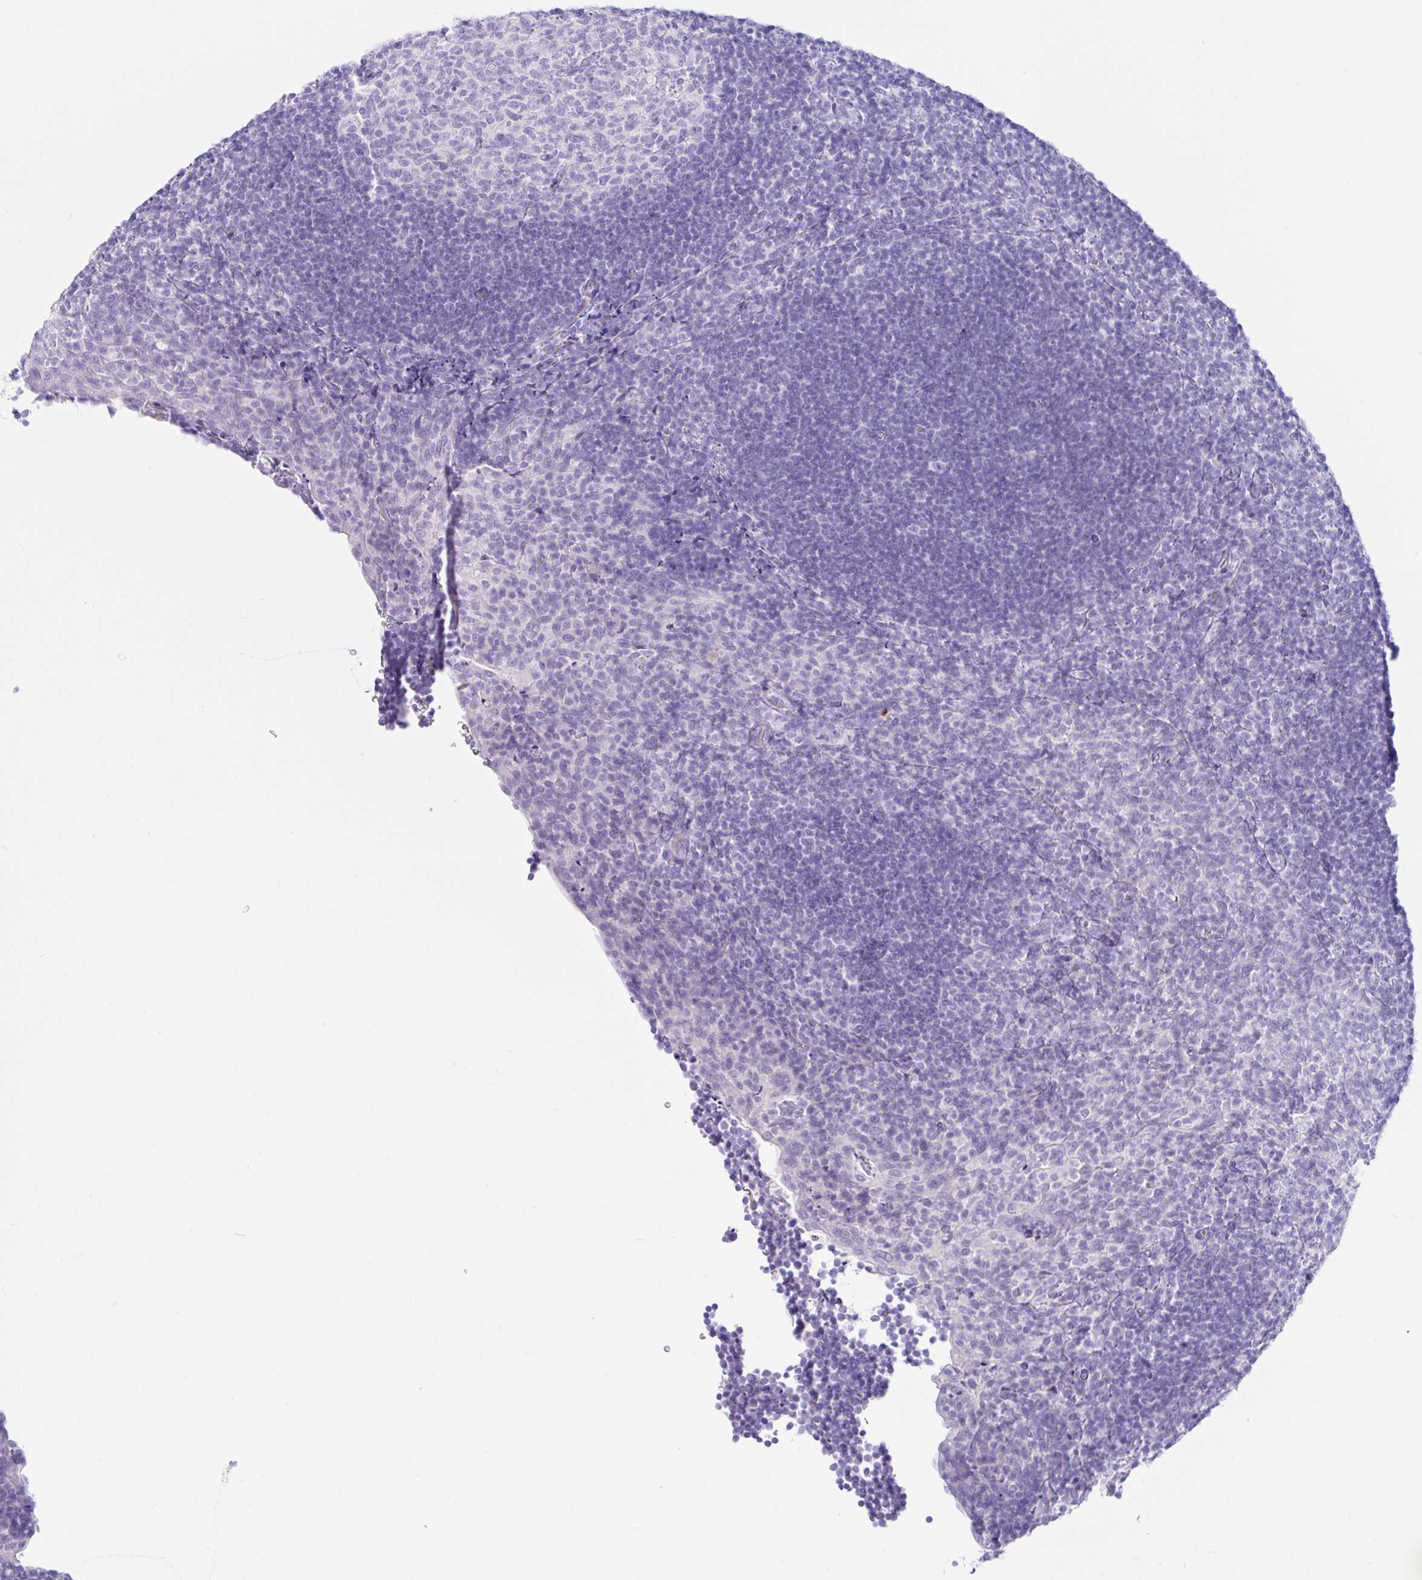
{"staining": {"intensity": "negative", "quantity": "none", "location": "none"}, "tissue": "tonsil", "cell_type": "Germinal center cells", "image_type": "normal", "snomed": [{"axis": "morphology", "description": "Normal tissue, NOS"}, {"axis": "topography", "description": "Tonsil"}], "caption": "The image shows no staining of germinal center cells in unremarkable tonsil.", "gene": "PAX8", "patient": {"sex": "male", "age": 17}}